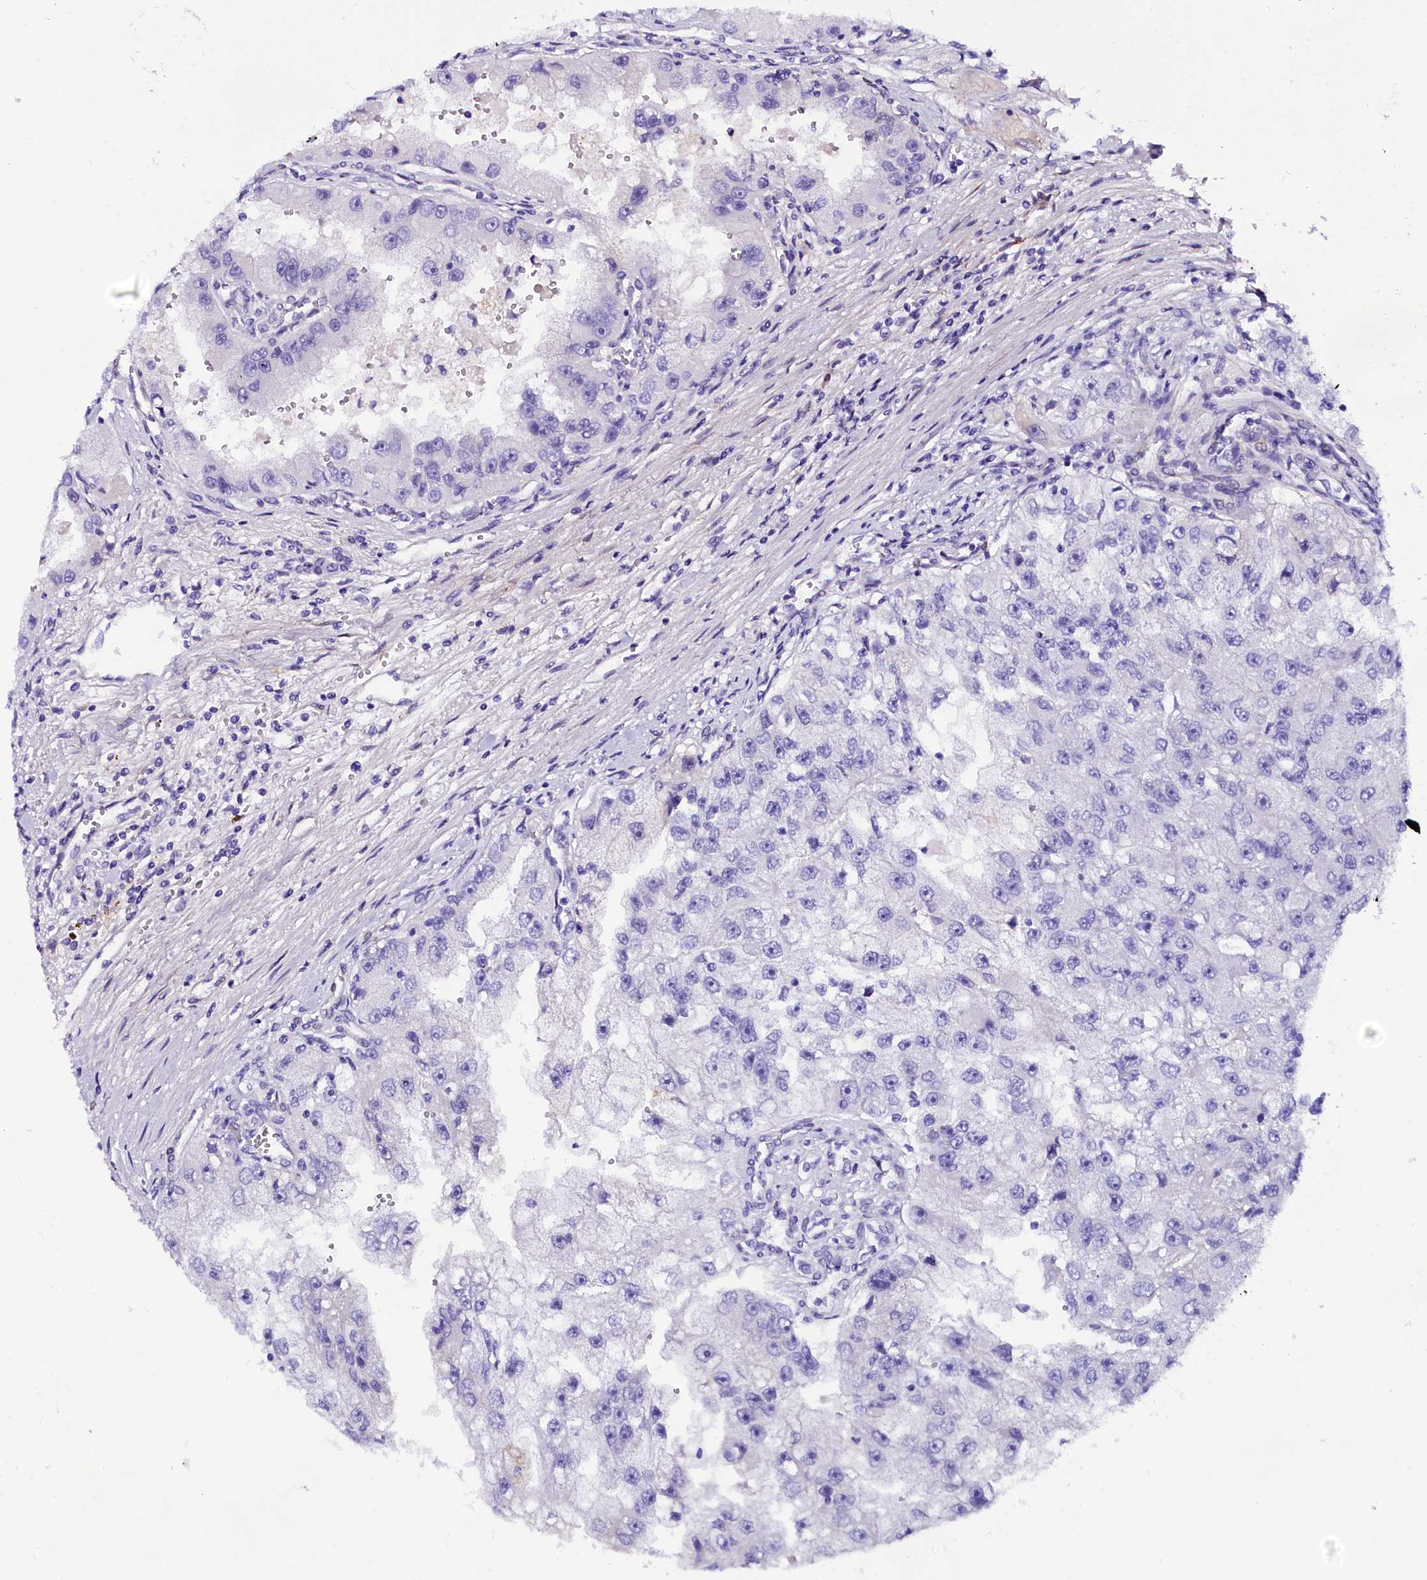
{"staining": {"intensity": "negative", "quantity": "none", "location": "none"}, "tissue": "renal cancer", "cell_type": "Tumor cells", "image_type": "cancer", "snomed": [{"axis": "morphology", "description": "Adenocarcinoma, NOS"}, {"axis": "topography", "description": "Kidney"}], "caption": "A micrograph of human renal cancer (adenocarcinoma) is negative for staining in tumor cells.", "gene": "SOD3", "patient": {"sex": "male", "age": 63}}